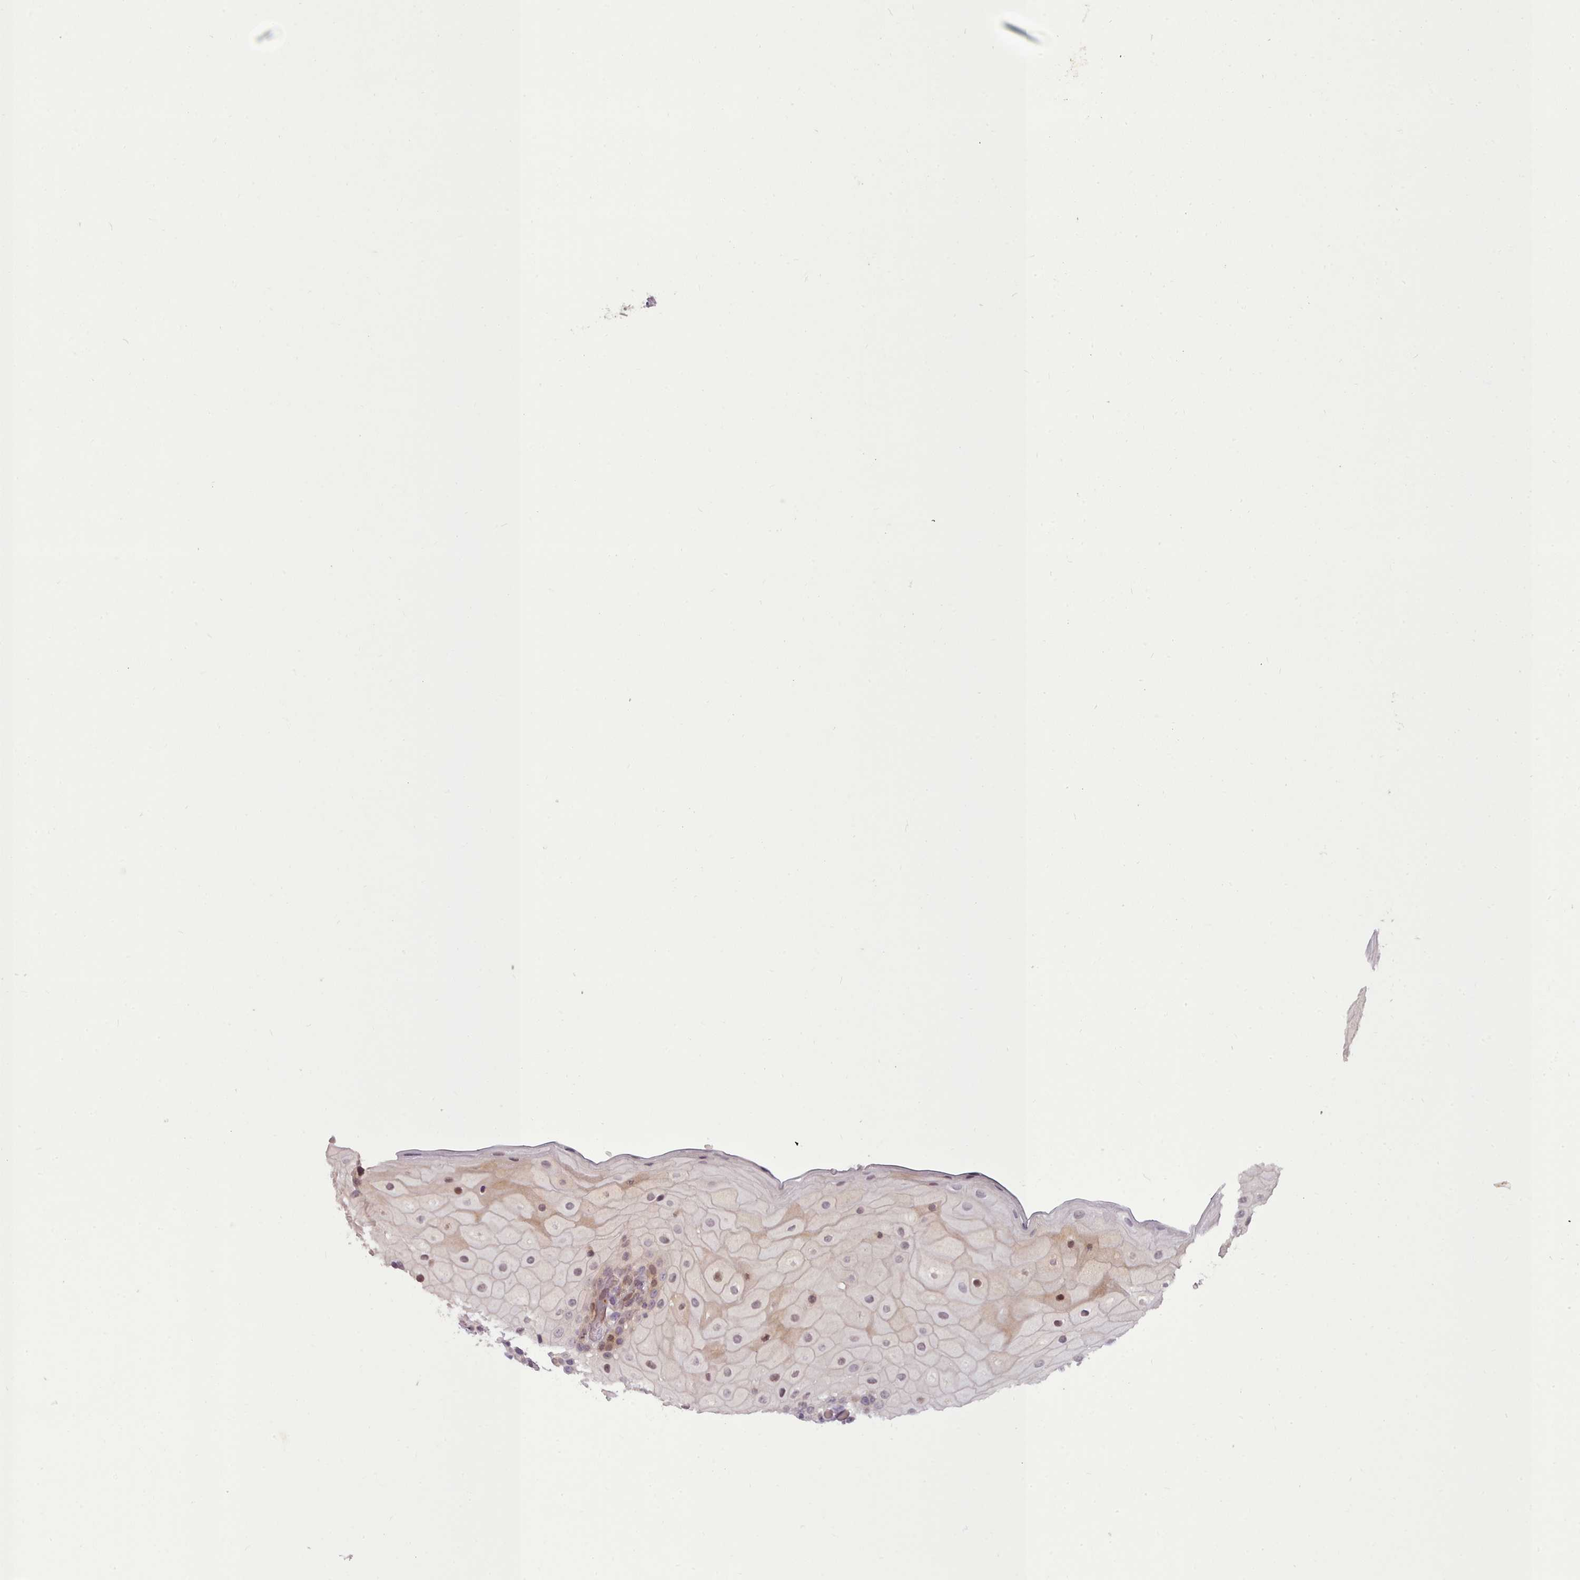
{"staining": {"intensity": "weak", "quantity": "<25%", "location": "cytoplasmic/membranous,nuclear"}, "tissue": "oral mucosa", "cell_type": "Squamous epithelial cells", "image_type": "normal", "snomed": [{"axis": "morphology", "description": "Normal tissue, NOS"}, {"axis": "topography", "description": "Oral tissue"}], "caption": "This micrograph is of normal oral mucosa stained with immunohistochemistry to label a protein in brown with the nuclei are counter-stained blue. There is no positivity in squamous epithelial cells. Nuclei are stained in blue.", "gene": "LEFTY1", "patient": {"sex": "female", "age": 70}}